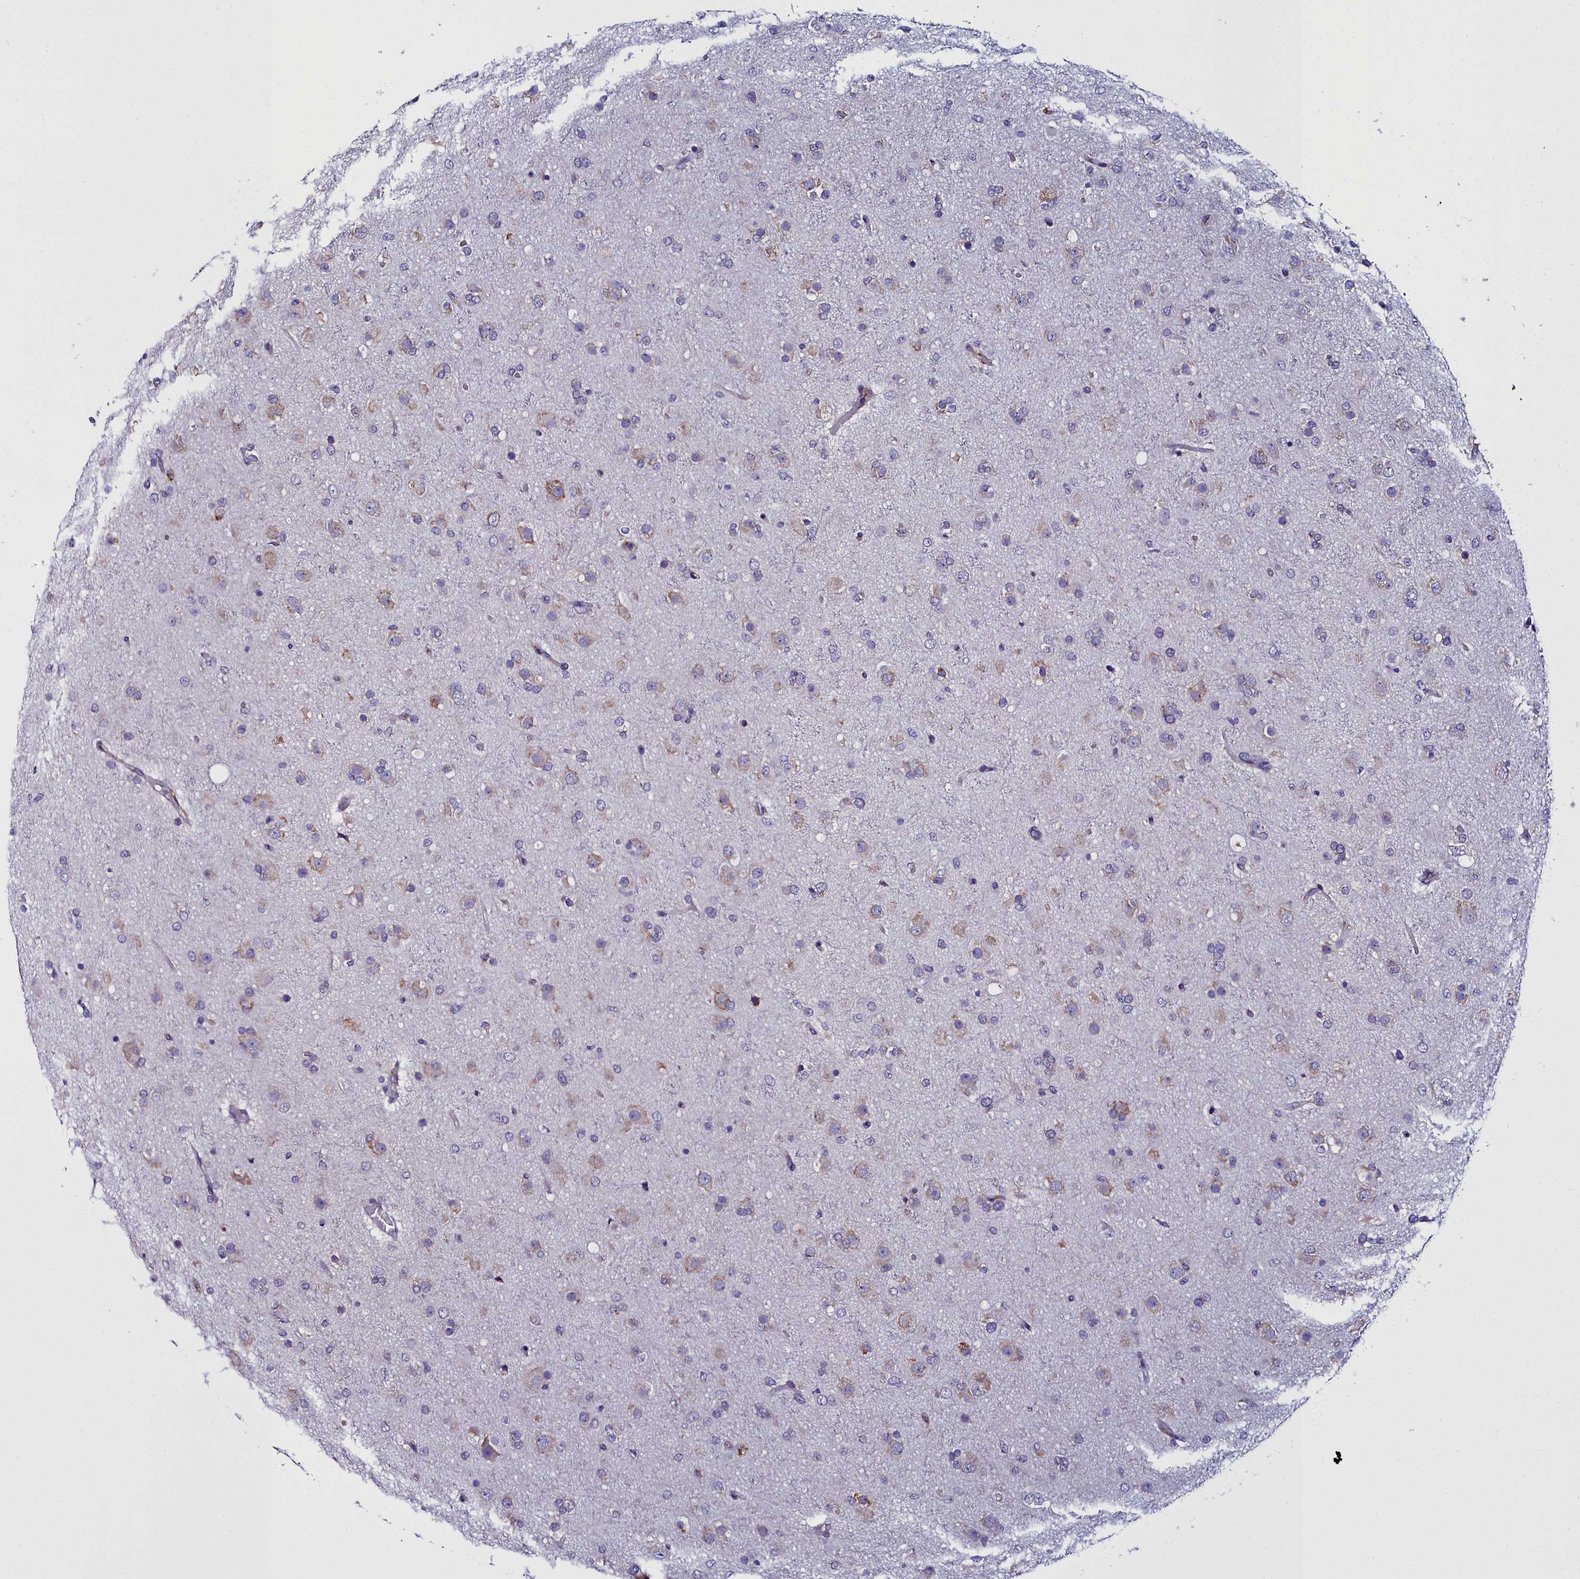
{"staining": {"intensity": "weak", "quantity": "<25%", "location": "cytoplasmic/membranous"}, "tissue": "glioma", "cell_type": "Tumor cells", "image_type": "cancer", "snomed": [{"axis": "morphology", "description": "Glioma, malignant, Low grade"}, {"axis": "topography", "description": "Brain"}], "caption": "Immunohistochemistry micrograph of neoplastic tissue: human malignant low-grade glioma stained with DAB reveals no significant protein staining in tumor cells.", "gene": "TXNDC5", "patient": {"sex": "male", "age": 65}}